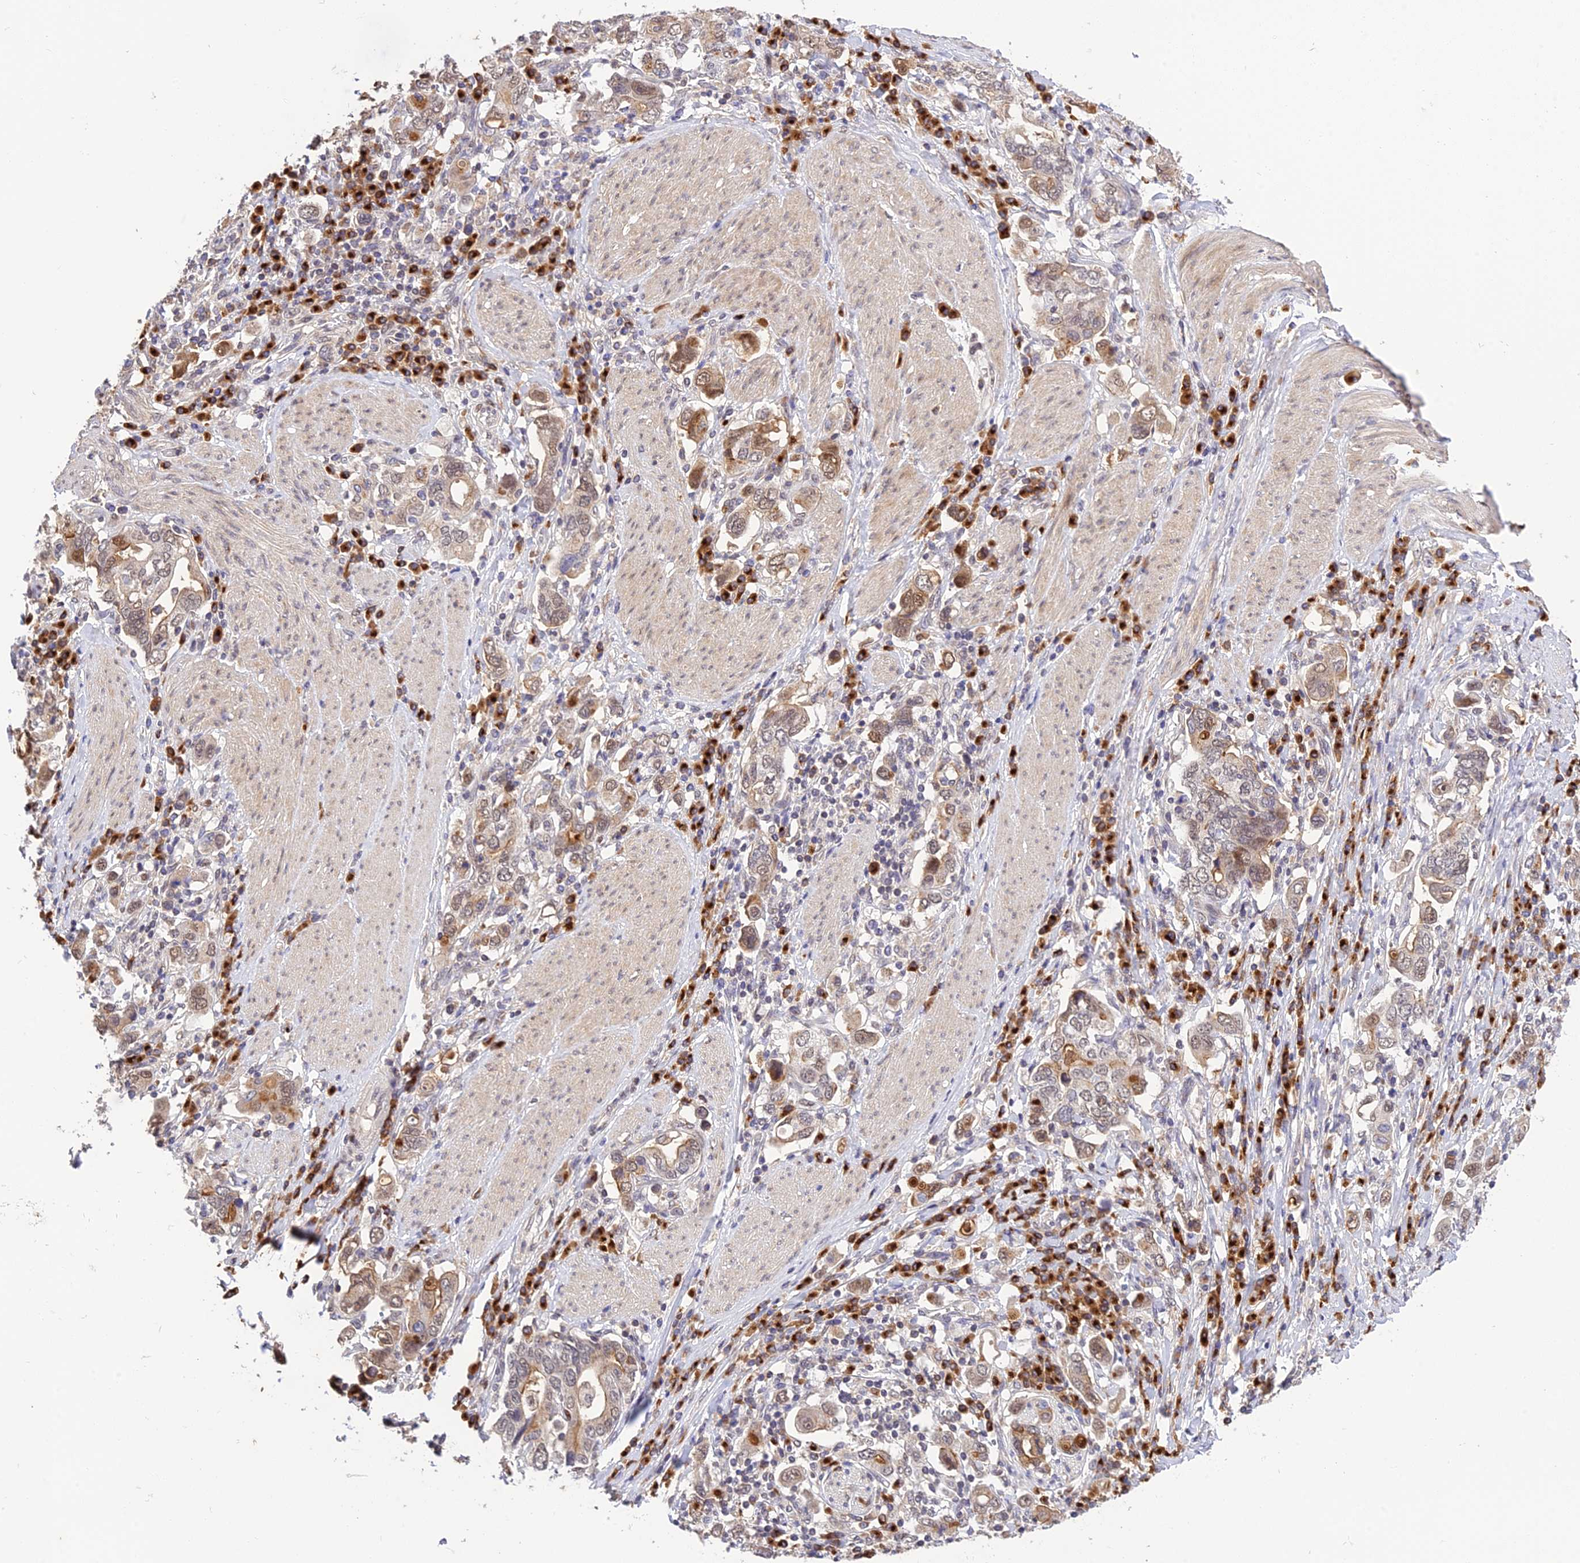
{"staining": {"intensity": "moderate", "quantity": "25%-75%", "location": "cytoplasmic/membranous,nuclear"}, "tissue": "stomach cancer", "cell_type": "Tumor cells", "image_type": "cancer", "snomed": [{"axis": "morphology", "description": "Adenocarcinoma, NOS"}, {"axis": "topography", "description": "Stomach, upper"}, {"axis": "topography", "description": "Stomach"}], "caption": "Protein positivity by IHC displays moderate cytoplasmic/membranous and nuclear staining in about 25%-75% of tumor cells in stomach adenocarcinoma.", "gene": "SNX17", "patient": {"sex": "male", "age": 62}}